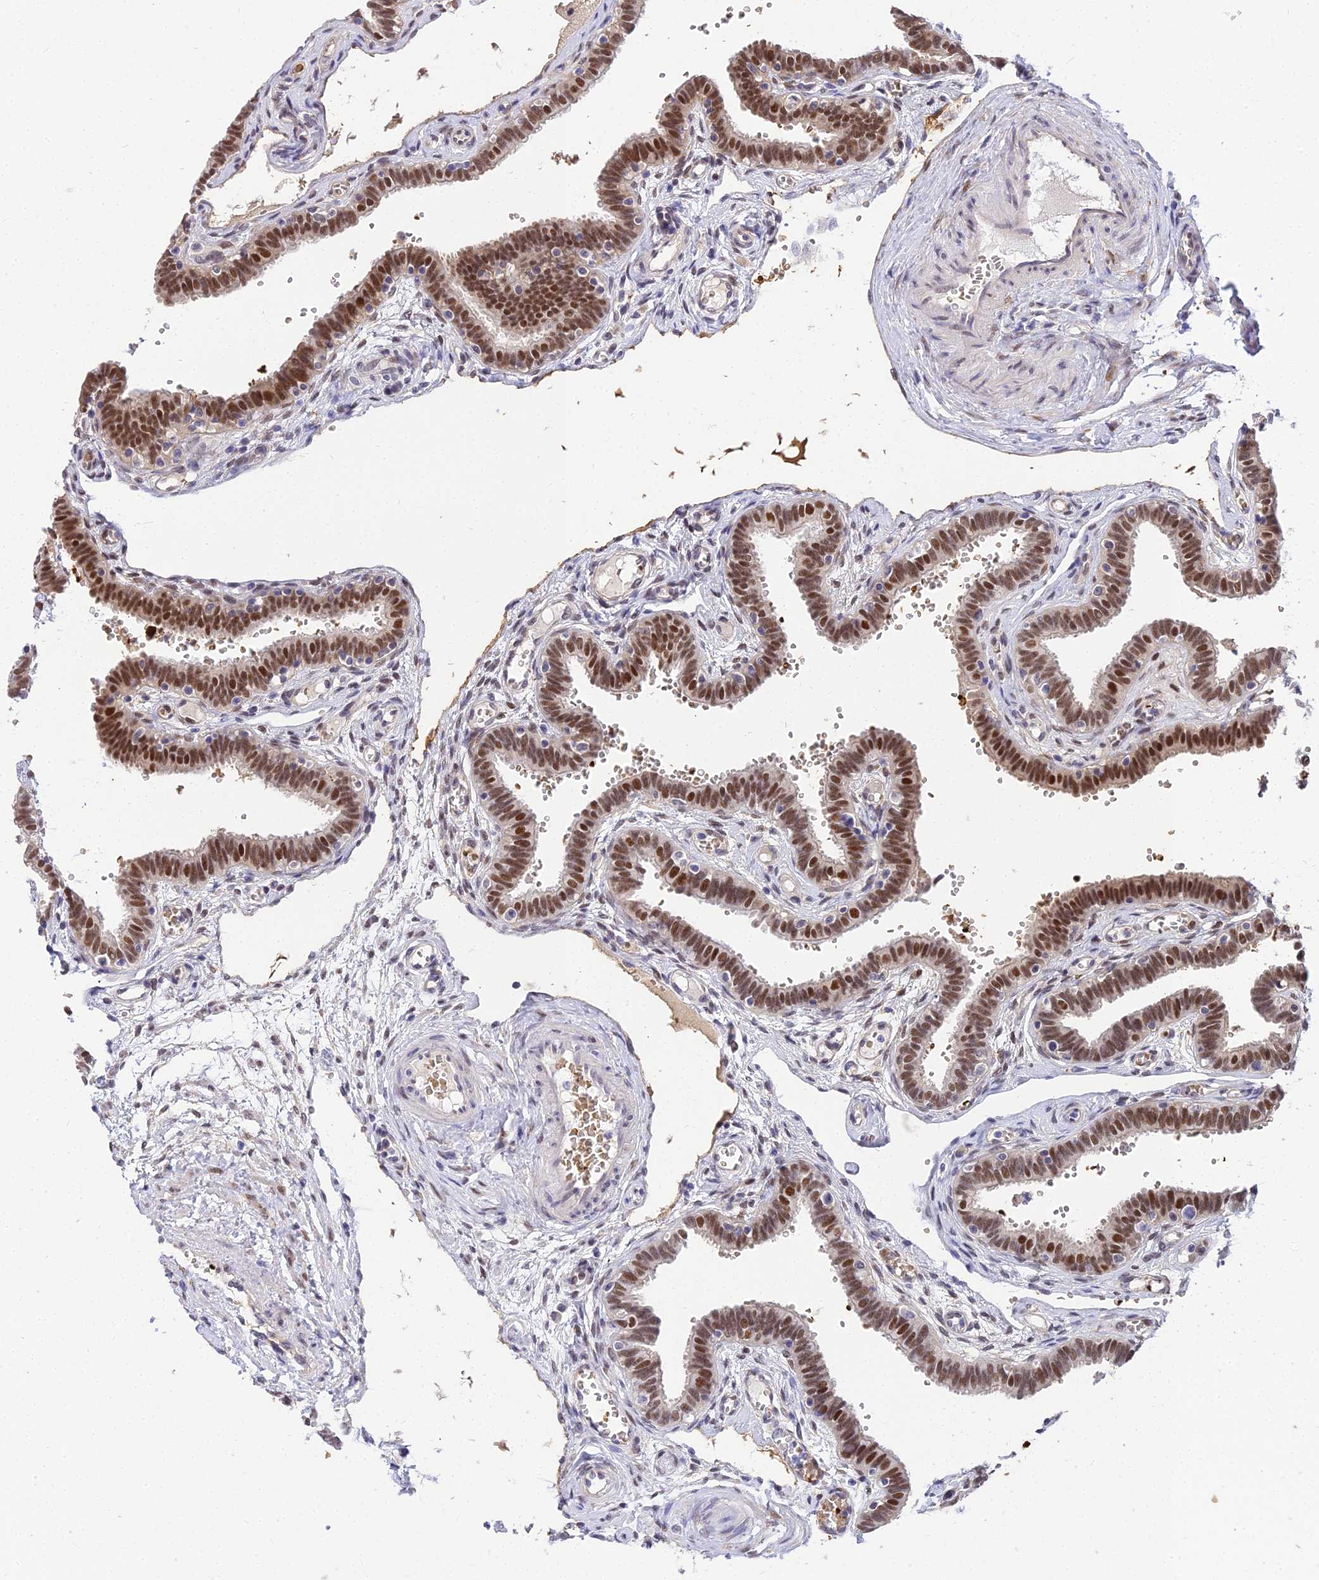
{"staining": {"intensity": "moderate", "quantity": ">75%", "location": "nuclear"}, "tissue": "fallopian tube", "cell_type": "Glandular cells", "image_type": "normal", "snomed": [{"axis": "morphology", "description": "Normal tissue, NOS"}, {"axis": "topography", "description": "Fallopian tube"}, {"axis": "topography", "description": "Placenta"}], "caption": "High-magnification brightfield microscopy of normal fallopian tube stained with DAB (3,3'-diaminobenzidine) (brown) and counterstained with hematoxylin (blue). glandular cells exhibit moderate nuclear expression is seen in approximately>75% of cells.", "gene": "BCL9", "patient": {"sex": "female", "age": 32}}